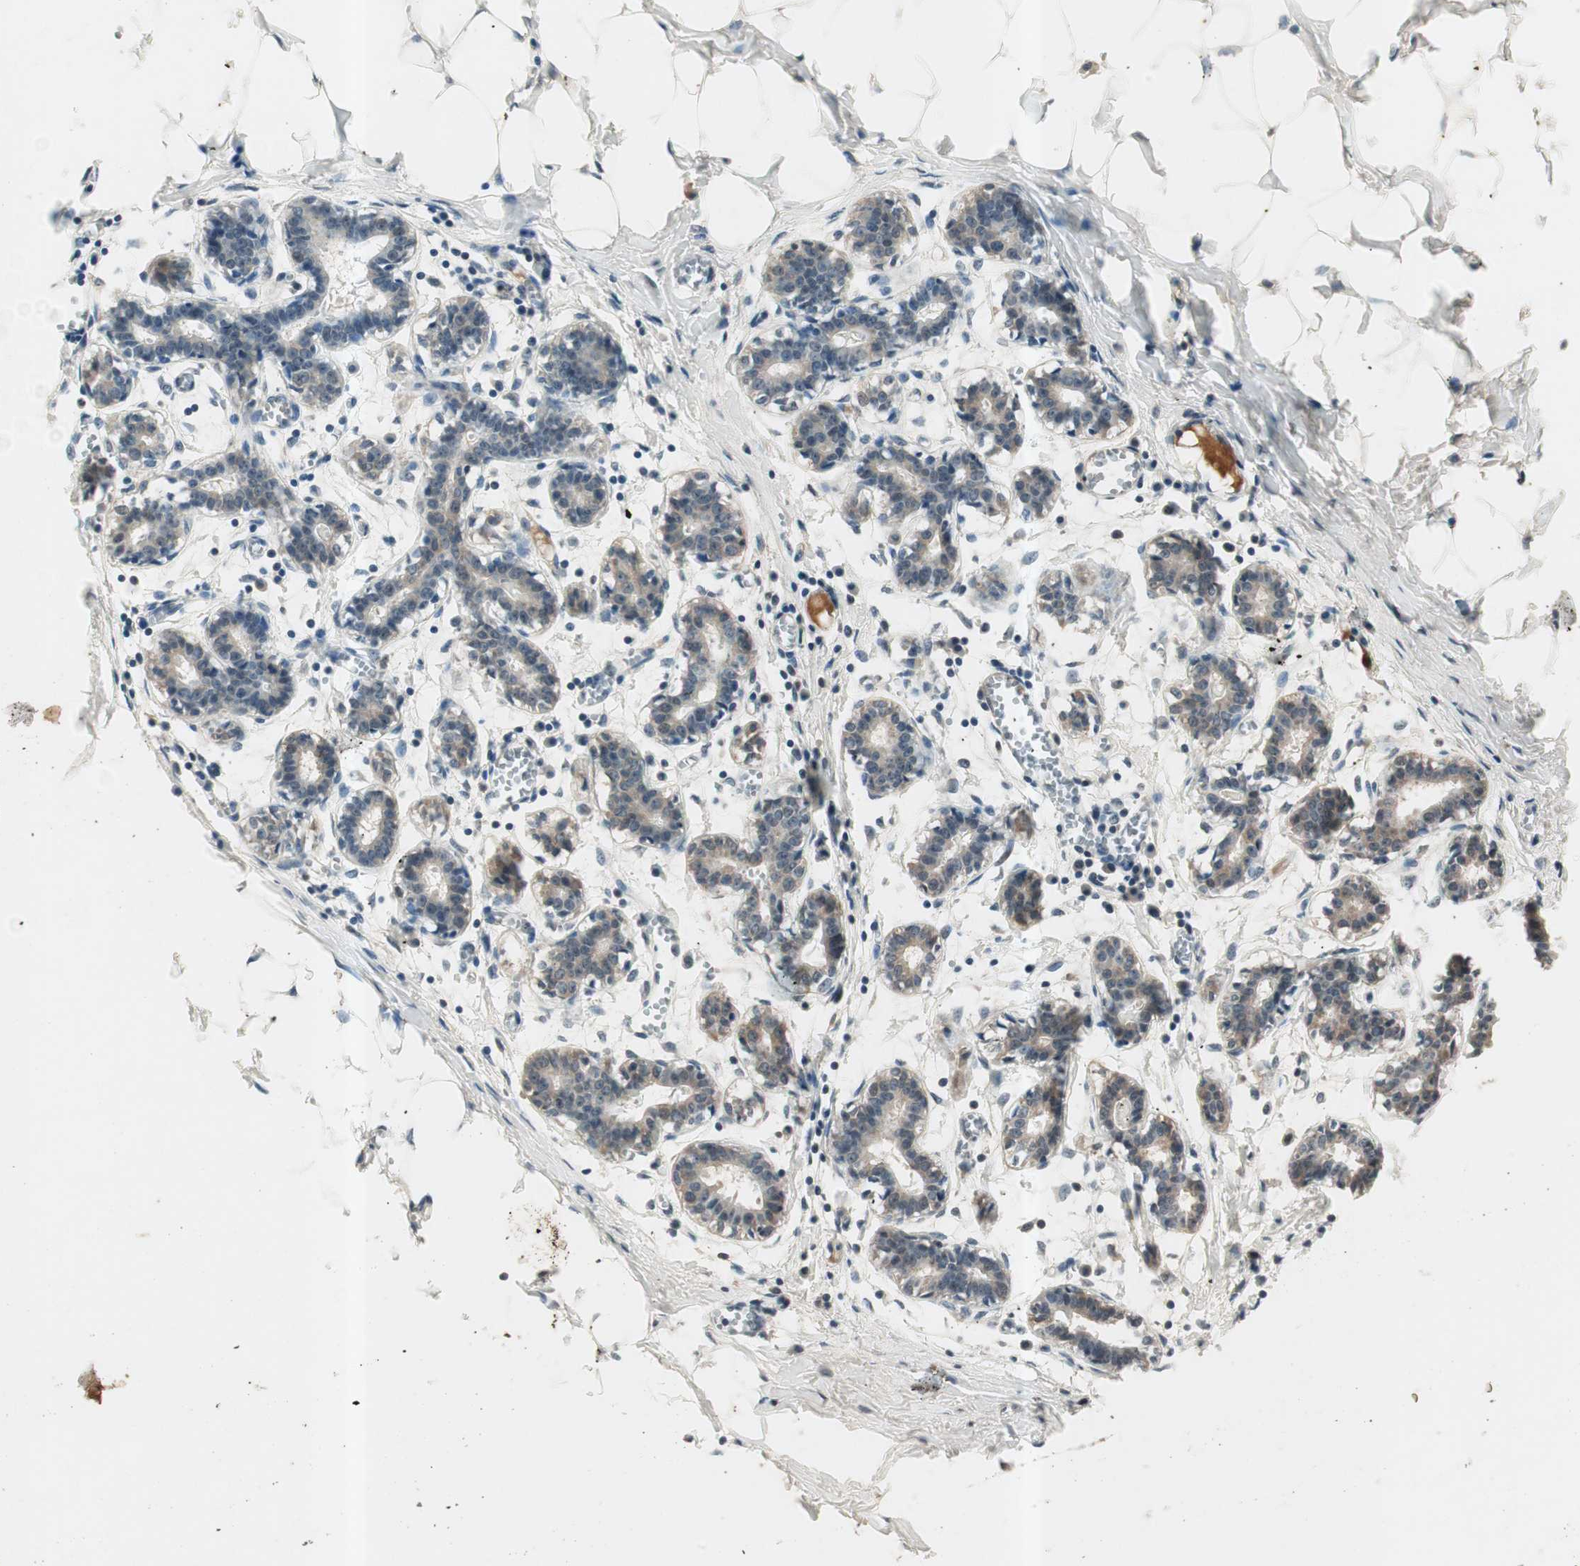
{"staining": {"intensity": "negative", "quantity": "none", "location": "none"}, "tissue": "breast", "cell_type": "Adipocytes", "image_type": "normal", "snomed": [{"axis": "morphology", "description": "Normal tissue, NOS"}, {"axis": "topography", "description": "Breast"}], "caption": "Immunohistochemical staining of benign breast reveals no significant expression in adipocytes.", "gene": "NFRKB", "patient": {"sex": "female", "age": 27}}